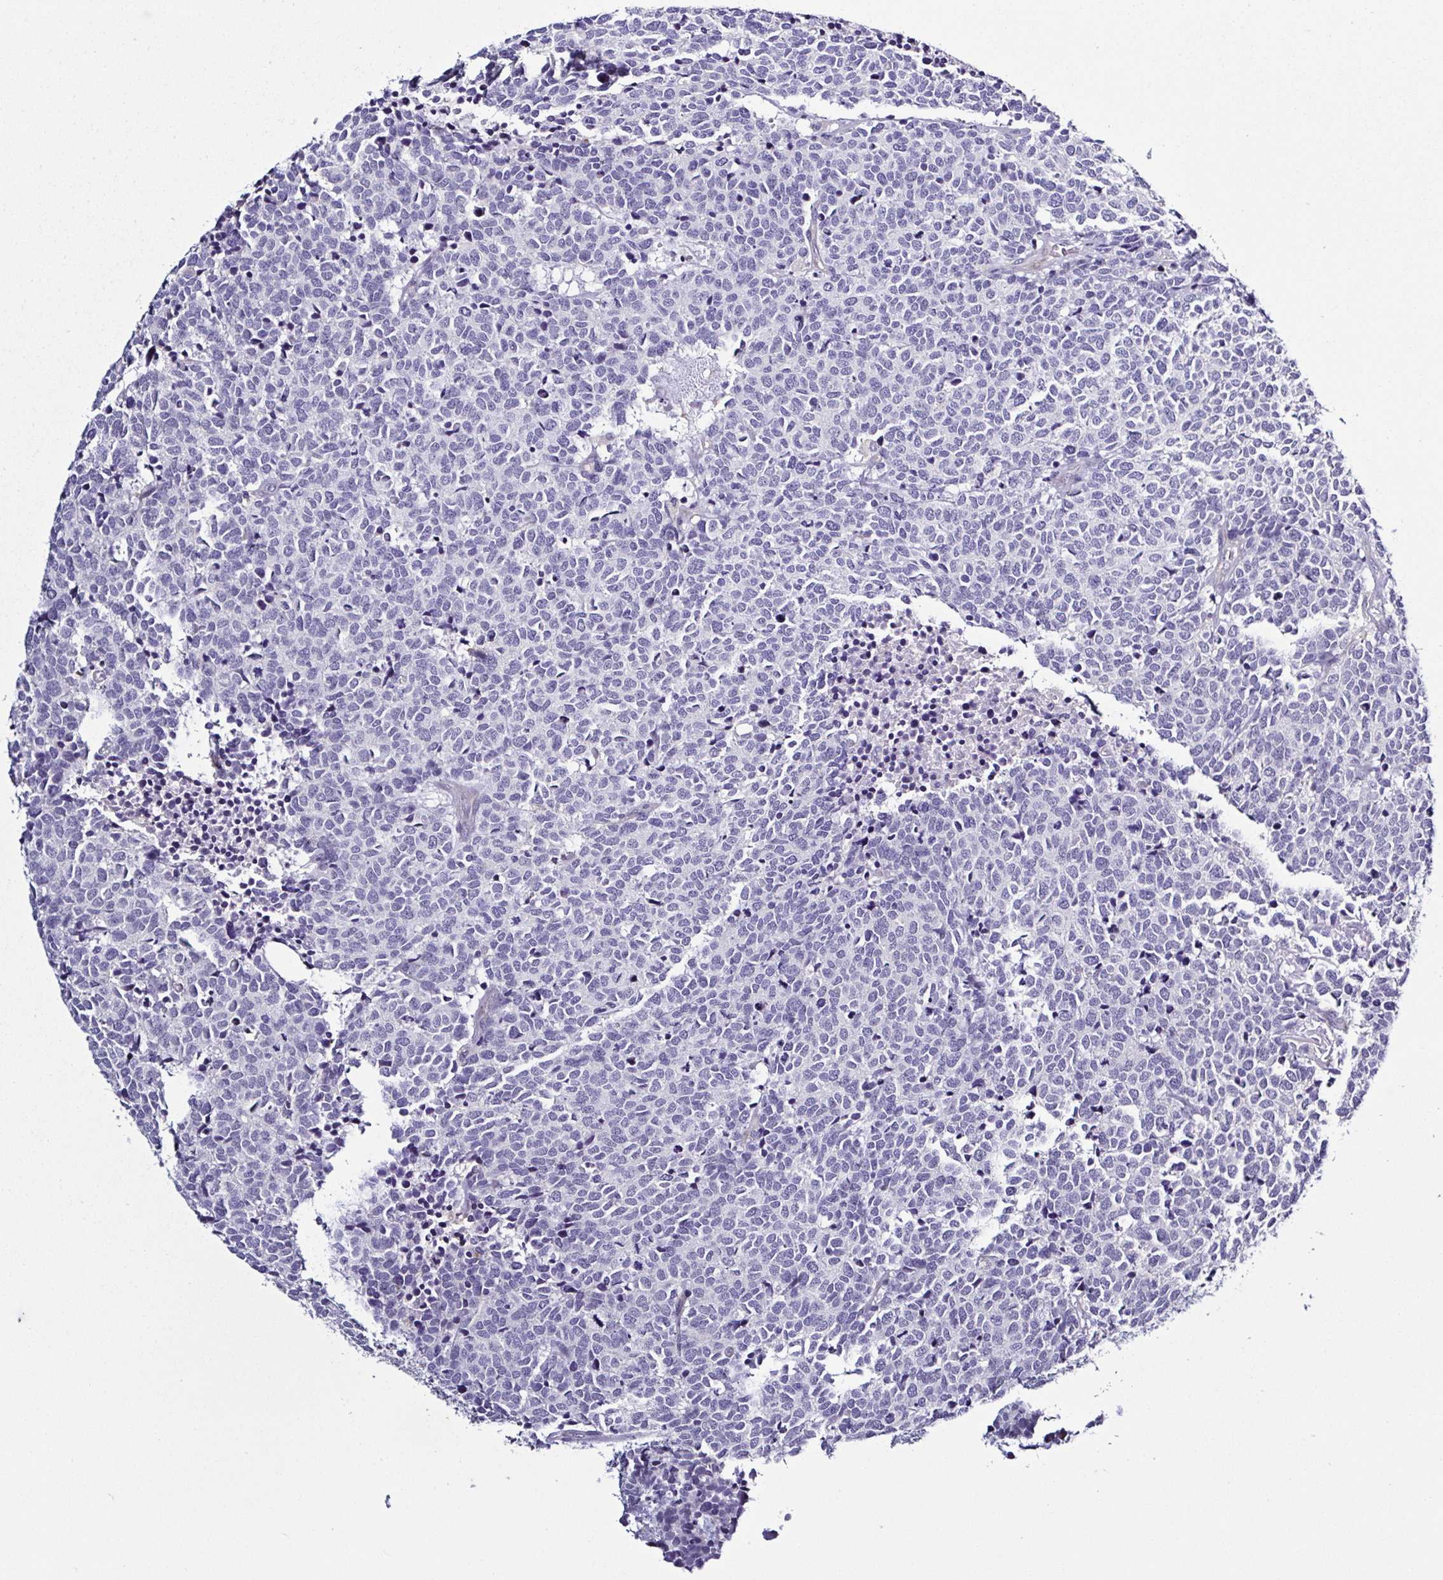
{"staining": {"intensity": "negative", "quantity": "none", "location": "none"}, "tissue": "carcinoid", "cell_type": "Tumor cells", "image_type": "cancer", "snomed": [{"axis": "morphology", "description": "Carcinoid, malignant, NOS"}, {"axis": "topography", "description": "Skin"}], "caption": "Immunohistochemistry (IHC) image of neoplastic tissue: carcinoid stained with DAB displays no significant protein expression in tumor cells.", "gene": "TNNT2", "patient": {"sex": "female", "age": 79}}